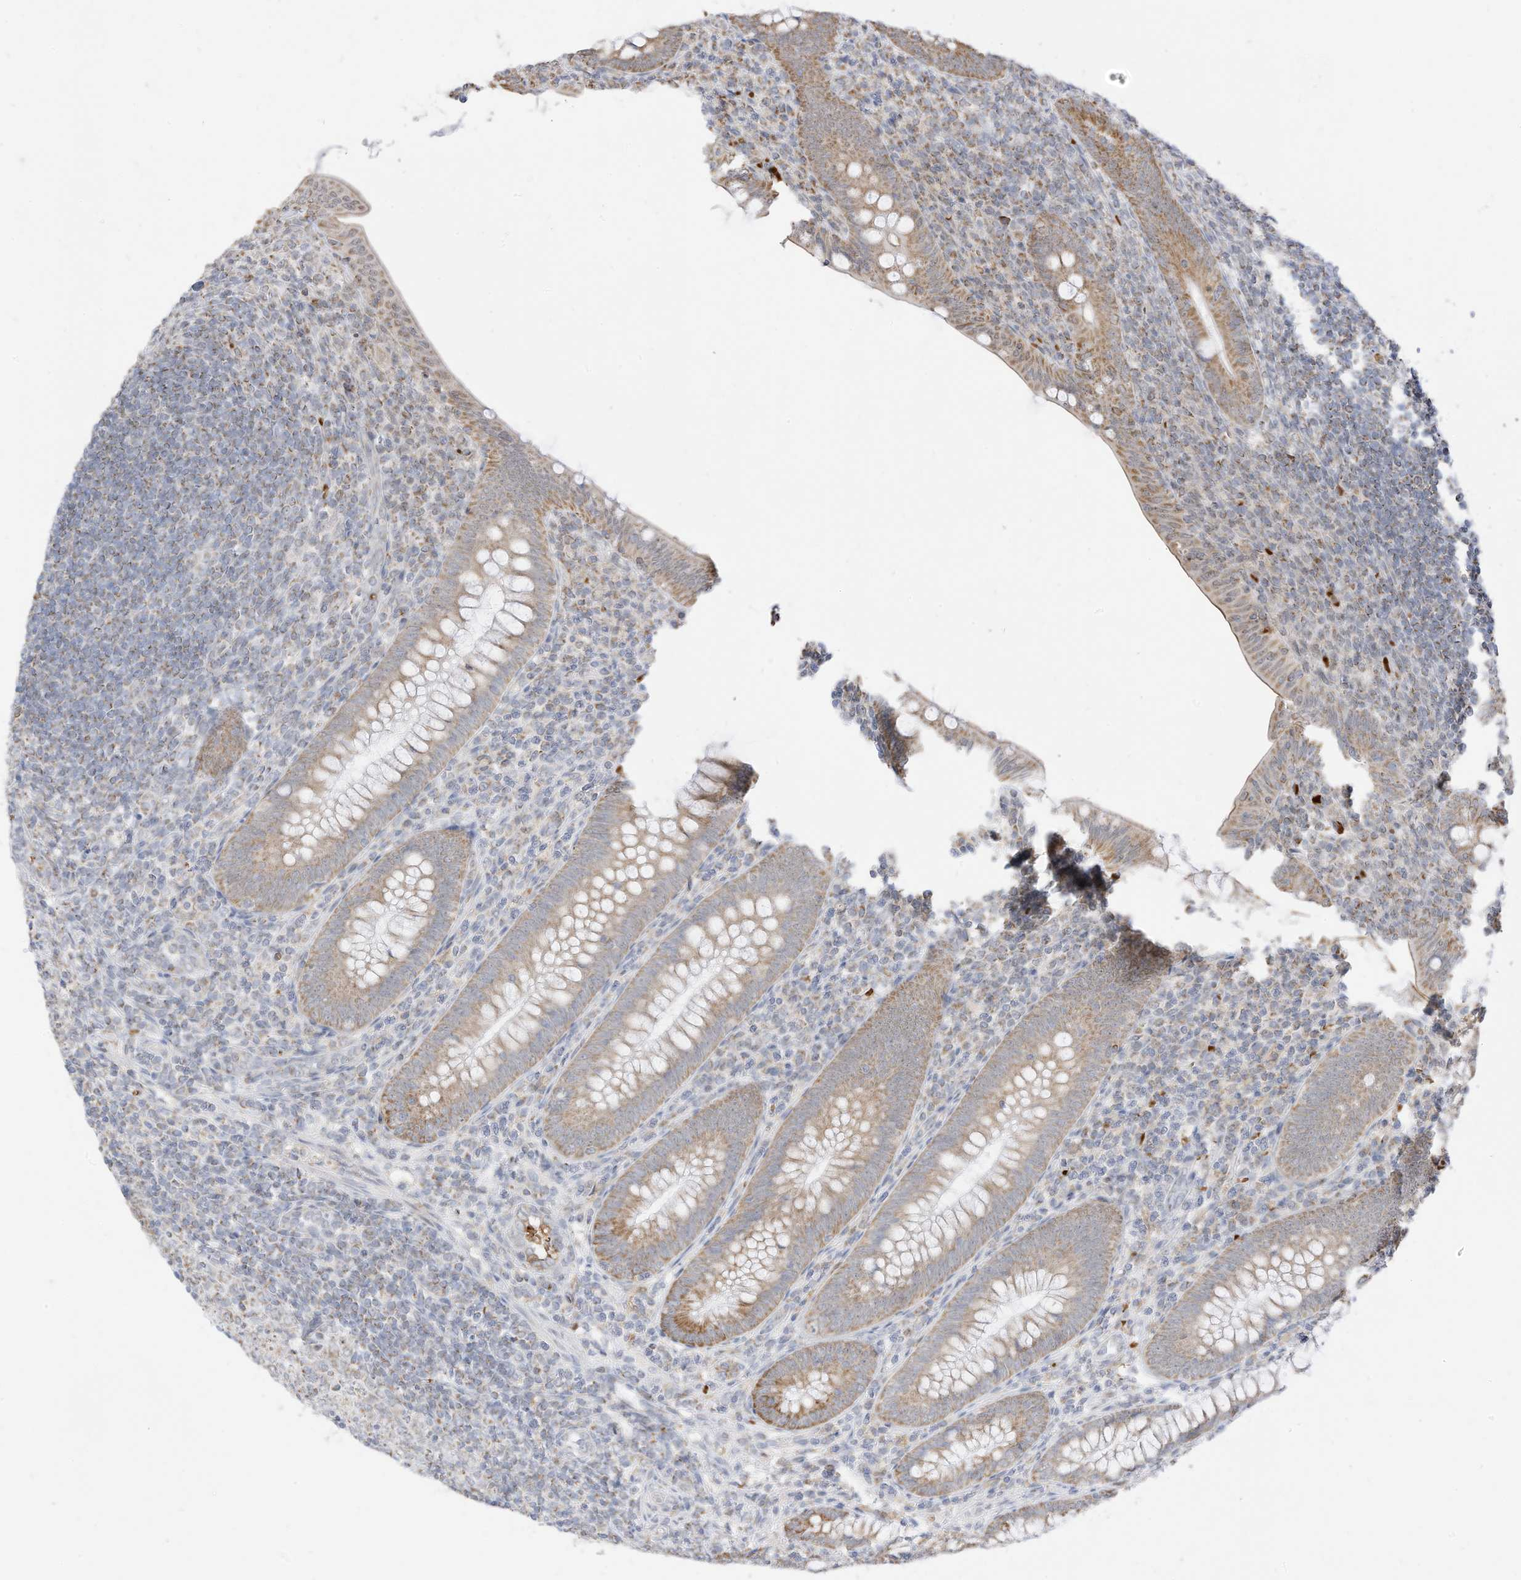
{"staining": {"intensity": "moderate", "quantity": ">75%", "location": "cytoplasmic/membranous"}, "tissue": "appendix", "cell_type": "Glandular cells", "image_type": "normal", "snomed": [{"axis": "morphology", "description": "Normal tissue, NOS"}, {"axis": "topography", "description": "Appendix"}], "caption": "Appendix stained for a protein shows moderate cytoplasmic/membranous positivity in glandular cells. Nuclei are stained in blue.", "gene": "MTUS2", "patient": {"sex": "male", "age": 14}}